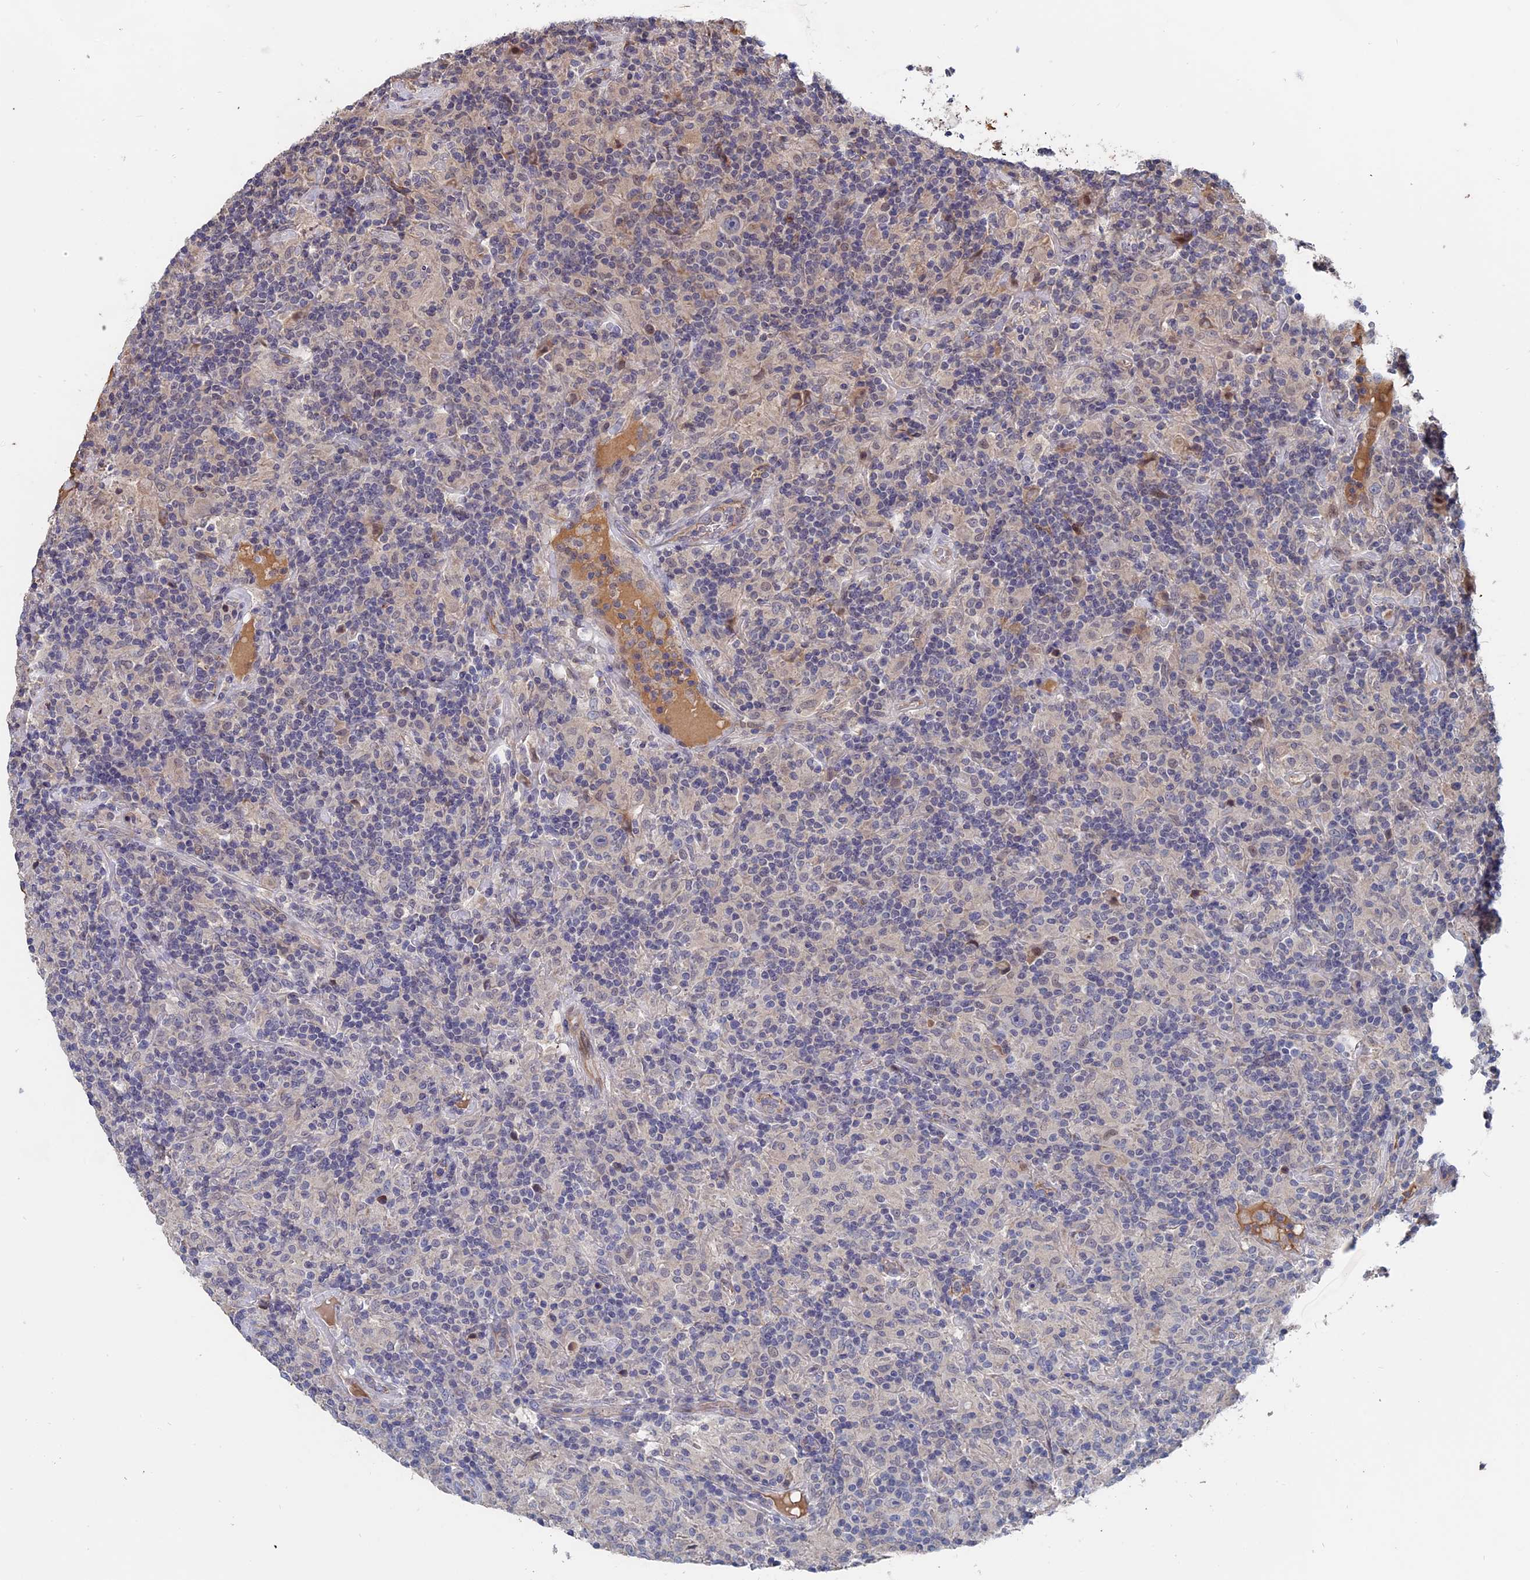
{"staining": {"intensity": "negative", "quantity": "none", "location": "none"}, "tissue": "lymphoma", "cell_type": "Tumor cells", "image_type": "cancer", "snomed": [{"axis": "morphology", "description": "Hodgkin's disease, NOS"}, {"axis": "topography", "description": "Lymph node"}], "caption": "Tumor cells are negative for brown protein staining in lymphoma.", "gene": "SLC33A1", "patient": {"sex": "male", "age": 70}}